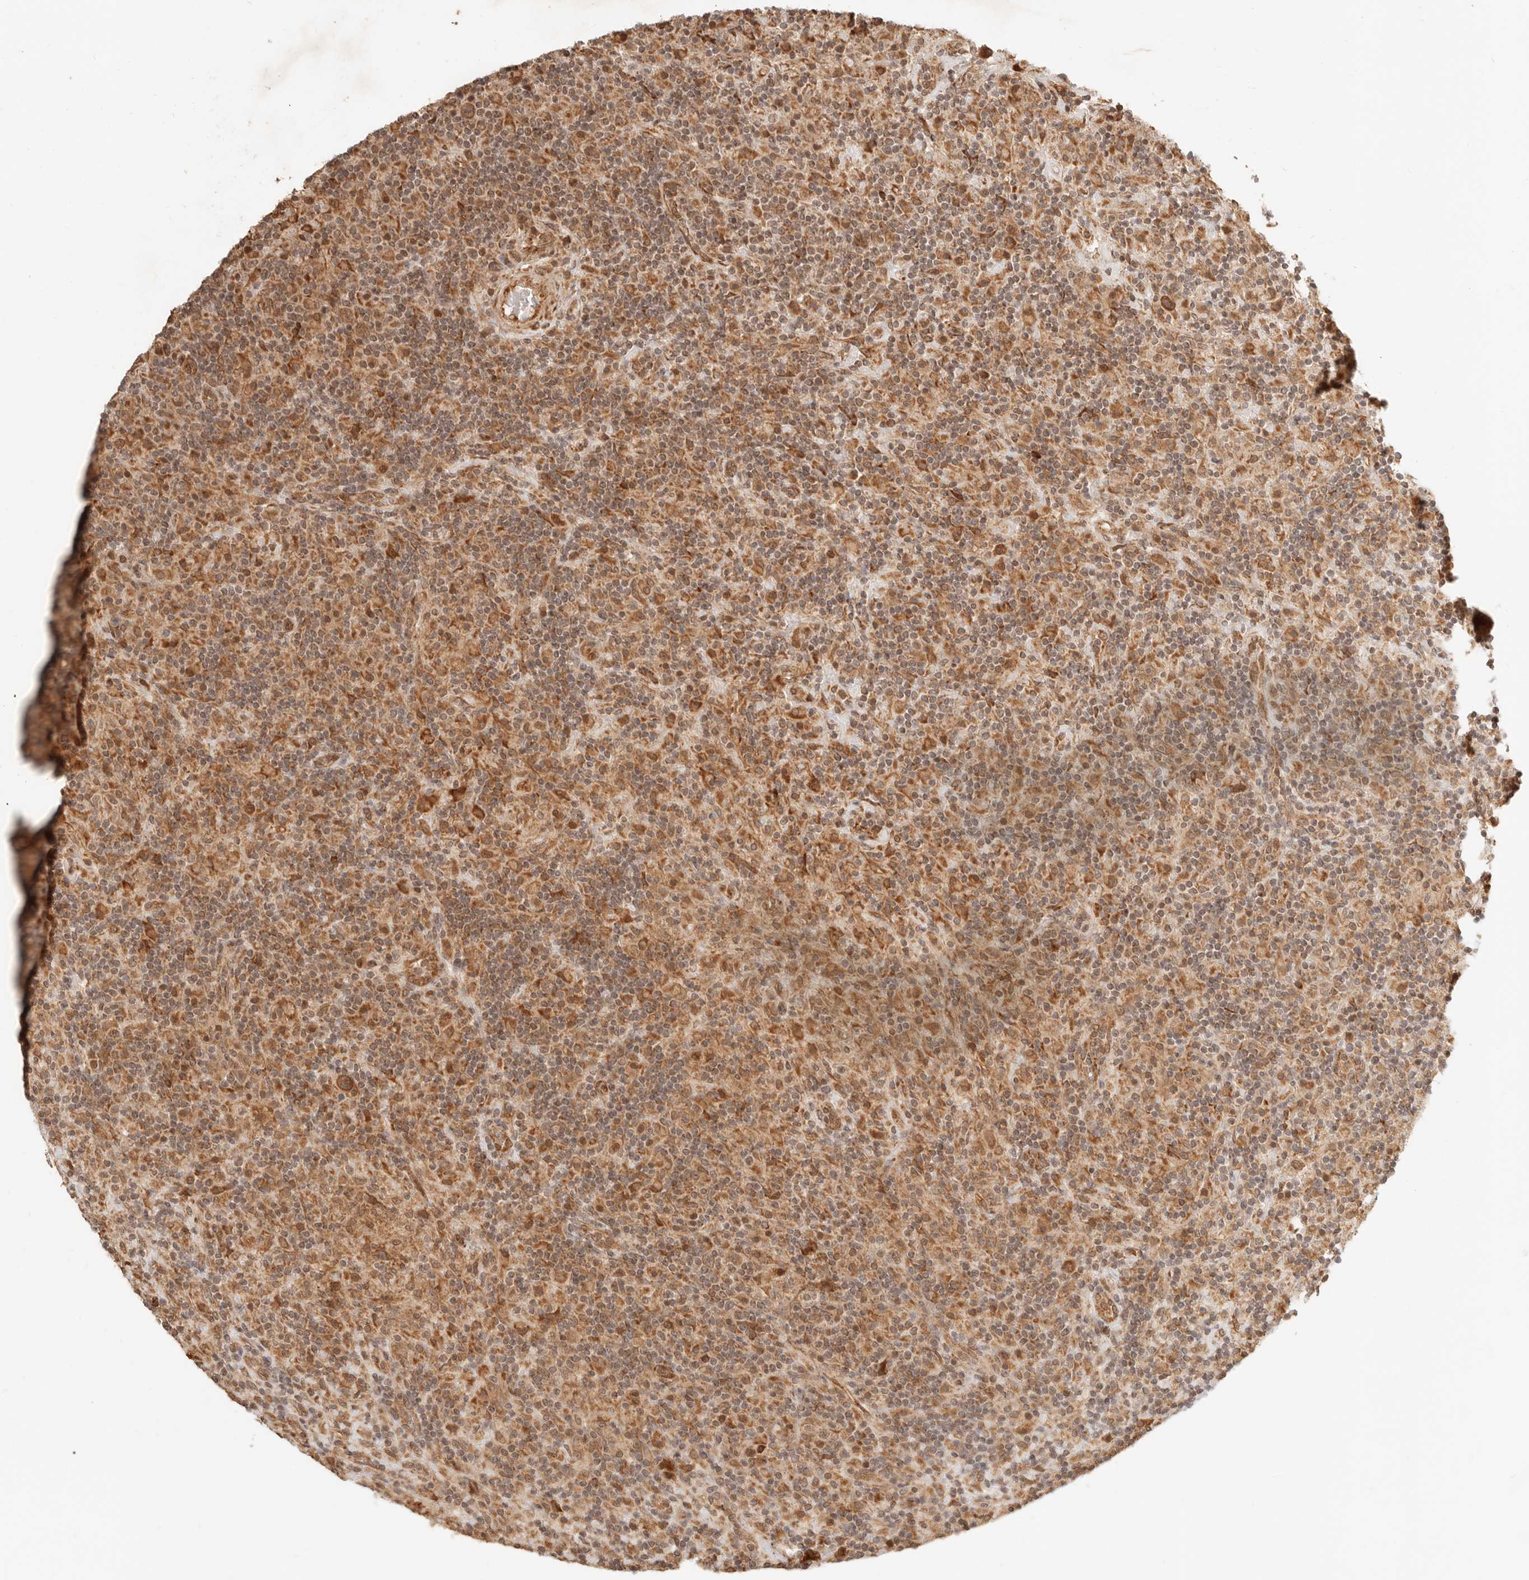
{"staining": {"intensity": "moderate", "quantity": ">75%", "location": "nuclear"}, "tissue": "lymphoma", "cell_type": "Tumor cells", "image_type": "cancer", "snomed": [{"axis": "morphology", "description": "Hodgkin's disease, NOS"}, {"axis": "topography", "description": "Lymph node"}], "caption": "The histopathology image displays staining of lymphoma, revealing moderate nuclear protein expression (brown color) within tumor cells.", "gene": "BAALC", "patient": {"sex": "male", "age": 70}}